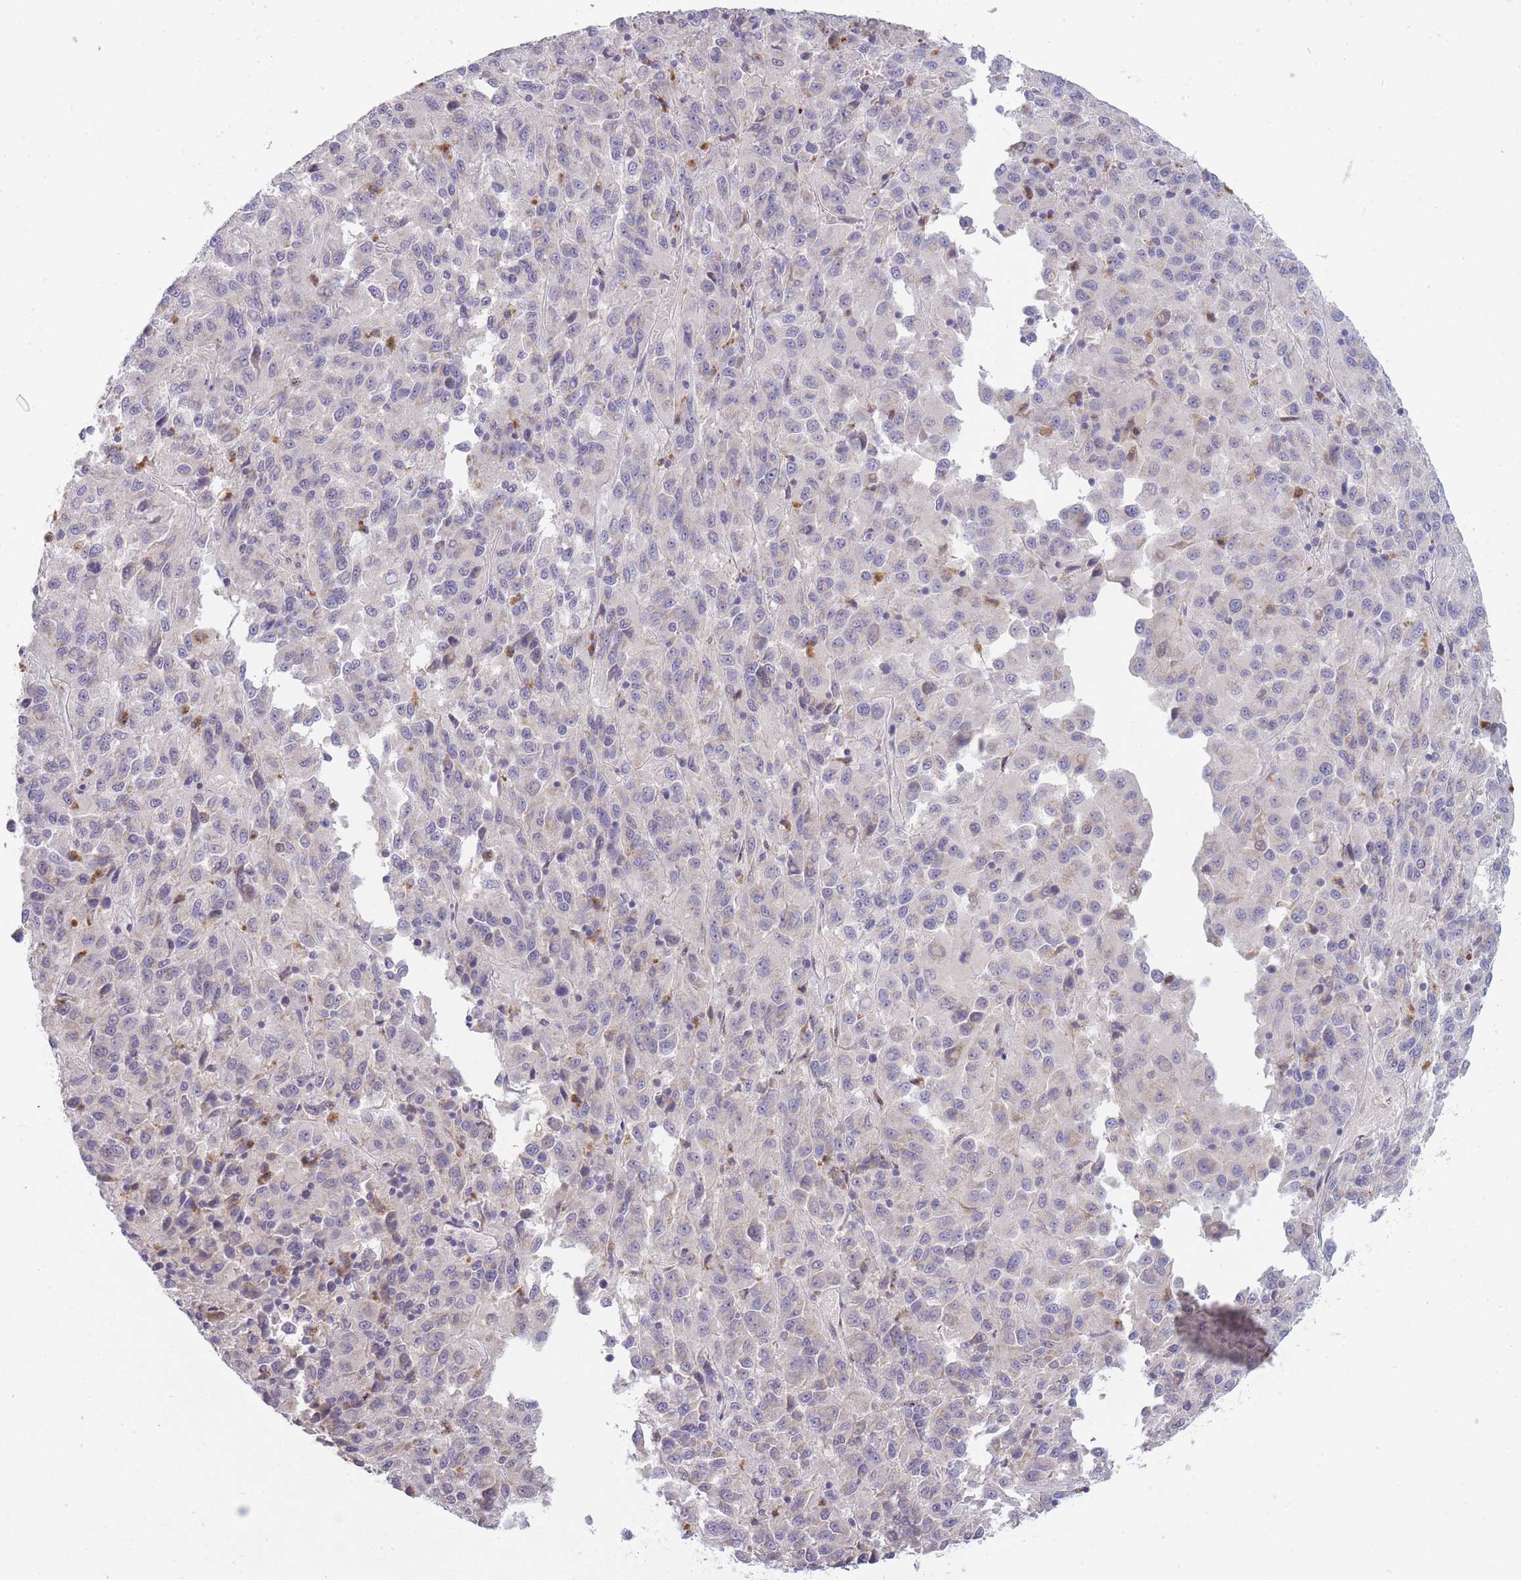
{"staining": {"intensity": "negative", "quantity": "none", "location": "none"}, "tissue": "melanoma", "cell_type": "Tumor cells", "image_type": "cancer", "snomed": [{"axis": "morphology", "description": "Malignant melanoma, Metastatic site"}, {"axis": "topography", "description": "Lung"}], "caption": "Immunohistochemical staining of human malignant melanoma (metastatic site) reveals no significant positivity in tumor cells.", "gene": "TRIM61", "patient": {"sex": "male", "age": 64}}